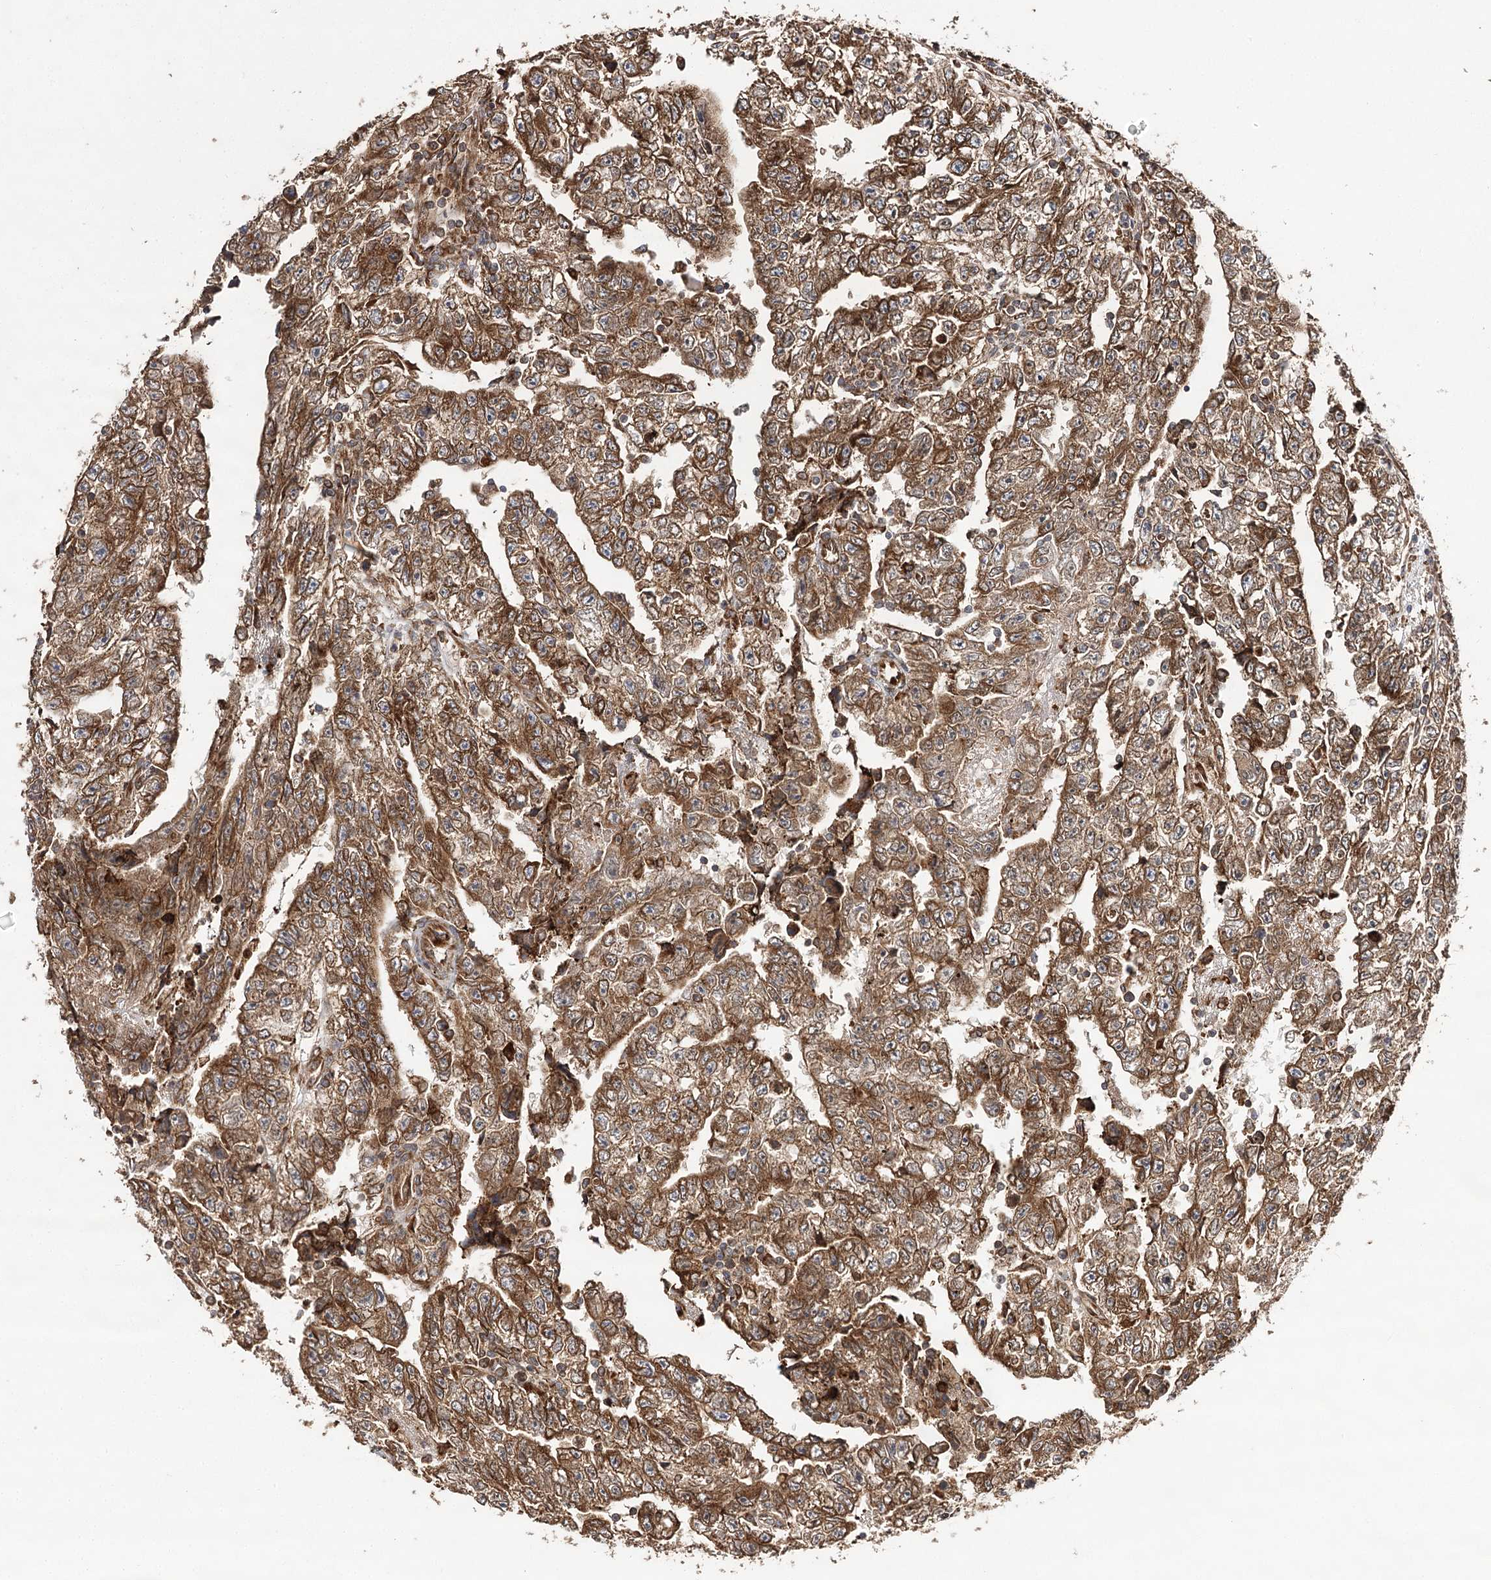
{"staining": {"intensity": "moderate", "quantity": ">75%", "location": "cytoplasmic/membranous"}, "tissue": "testis cancer", "cell_type": "Tumor cells", "image_type": "cancer", "snomed": [{"axis": "morphology", "description": "Carcinoma, Embryonal, NOS"}, {"axis": "topography", "description": "Testis"}], "caption": "Immunohistochemistry (IHC) histopathology image of testis cancer stained for a protein (brown), which reveals medium levels of moderate cytoplasmic/membranous expression in about >75% of tumor cells.", "gene": "DNAJB14", "patient": {"sex": "male", "age": 25}}